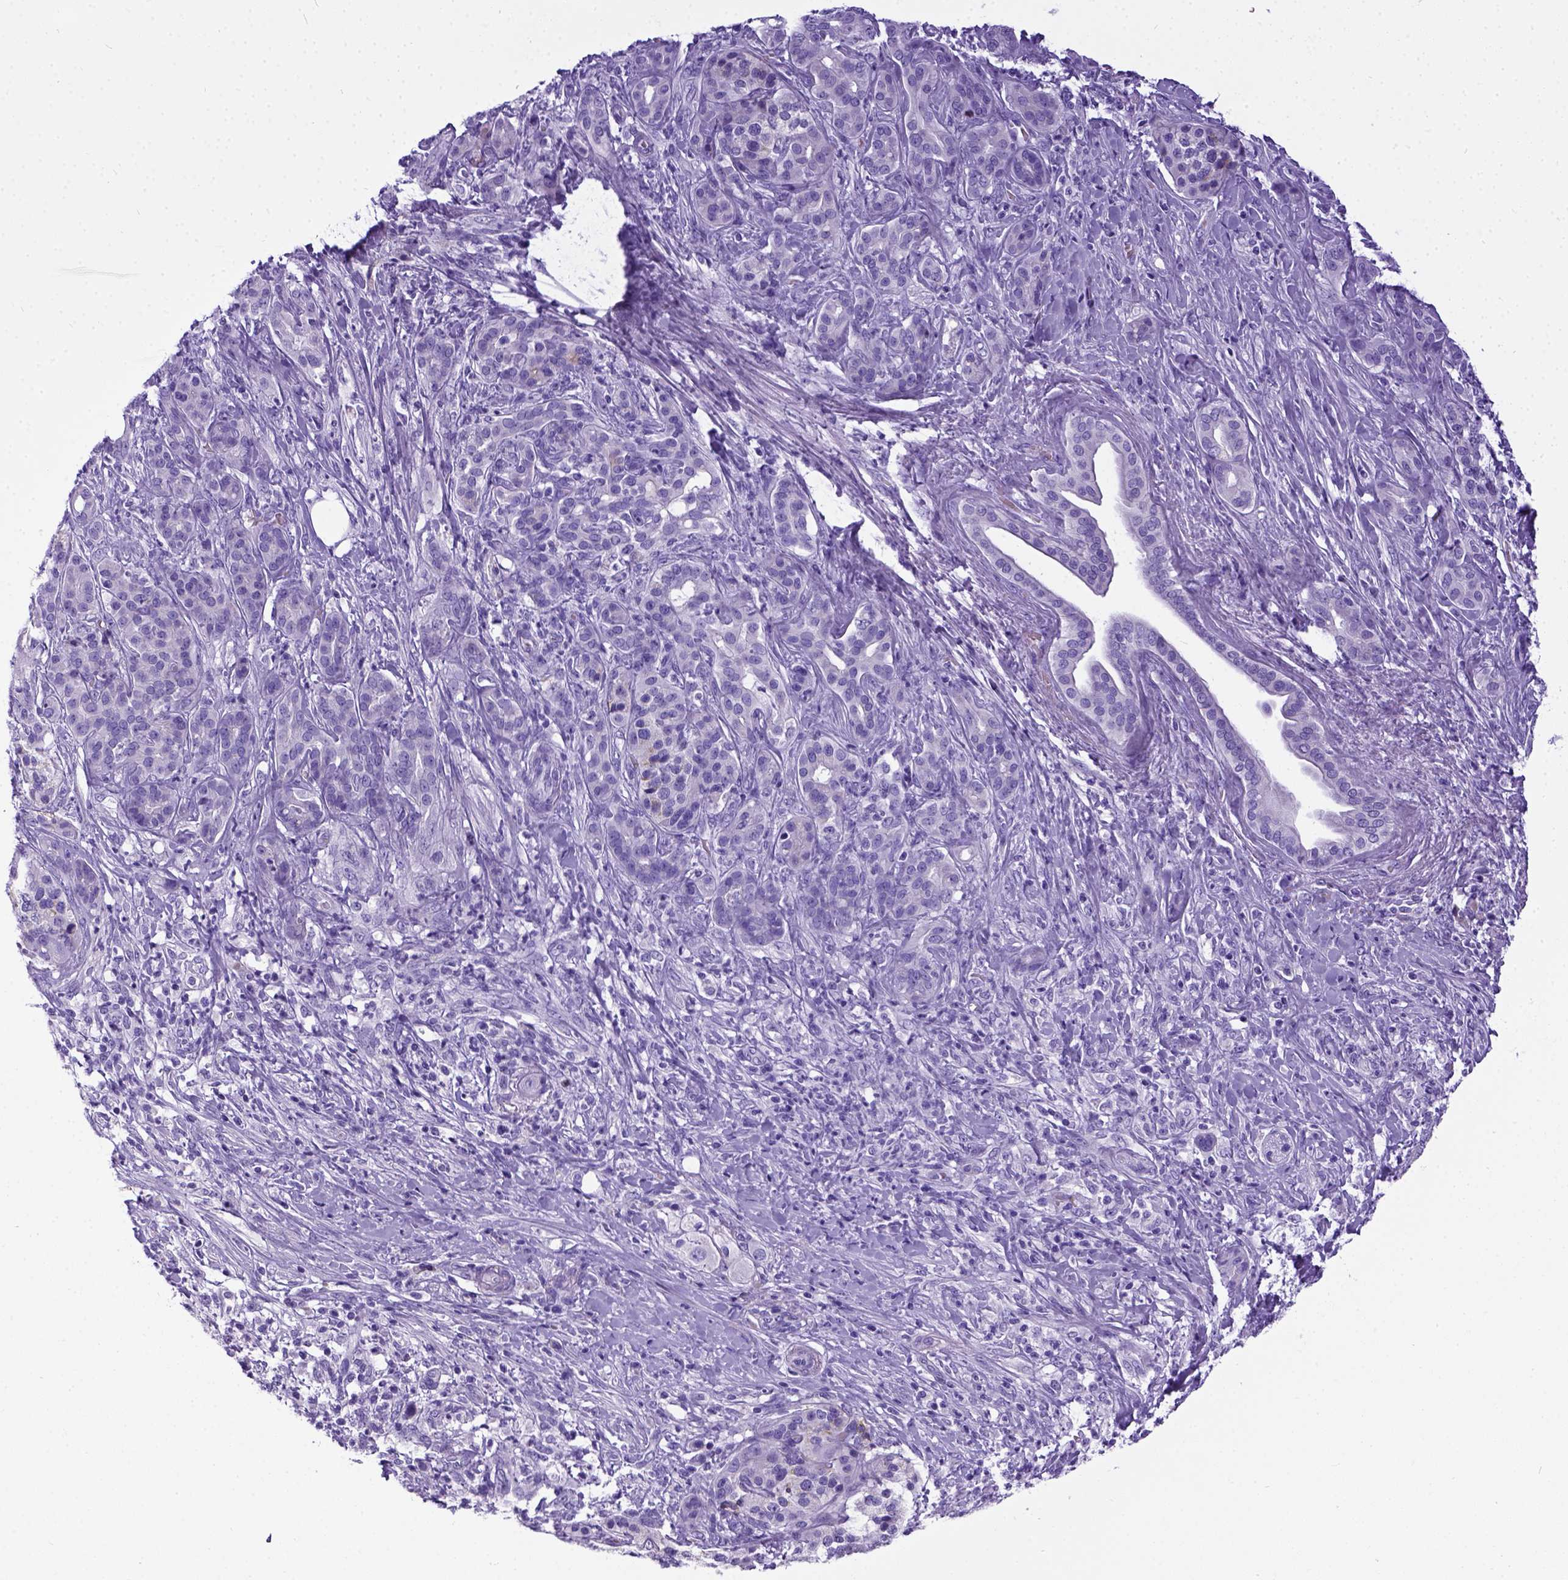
{"staining": {"intensity": "negative", "quantity": "none", "location": "none"}, "tissue": "pancreatic cancer", "cell_type": "Tumor cells", "image_type": "cancer", "snomed": [{"axis": "morphology", "description": "Normal tissue, NOS"}, {"axis": "morphology", "description": "Inflammation, NOS"}, {"axis": "morphology", "description": "Adenocarcinoma, NOS"}, {"axis": "topography", "description": "Pancreas"}], "caption": "An immunohistochemistry (IHC) photomicrograph of pancreatic cancer (adenocarcinoma) is shown. There is no staining in tumor cells of pancreatic cancer (adenocarcinoma). The staining is performed using DAB (3,3'-diaminobenzidine) brown chromogen with nuclei counter-stained in using hematoxylin.", "gene": "IGF2", "patient": {"sex": "male", "age": 57}}